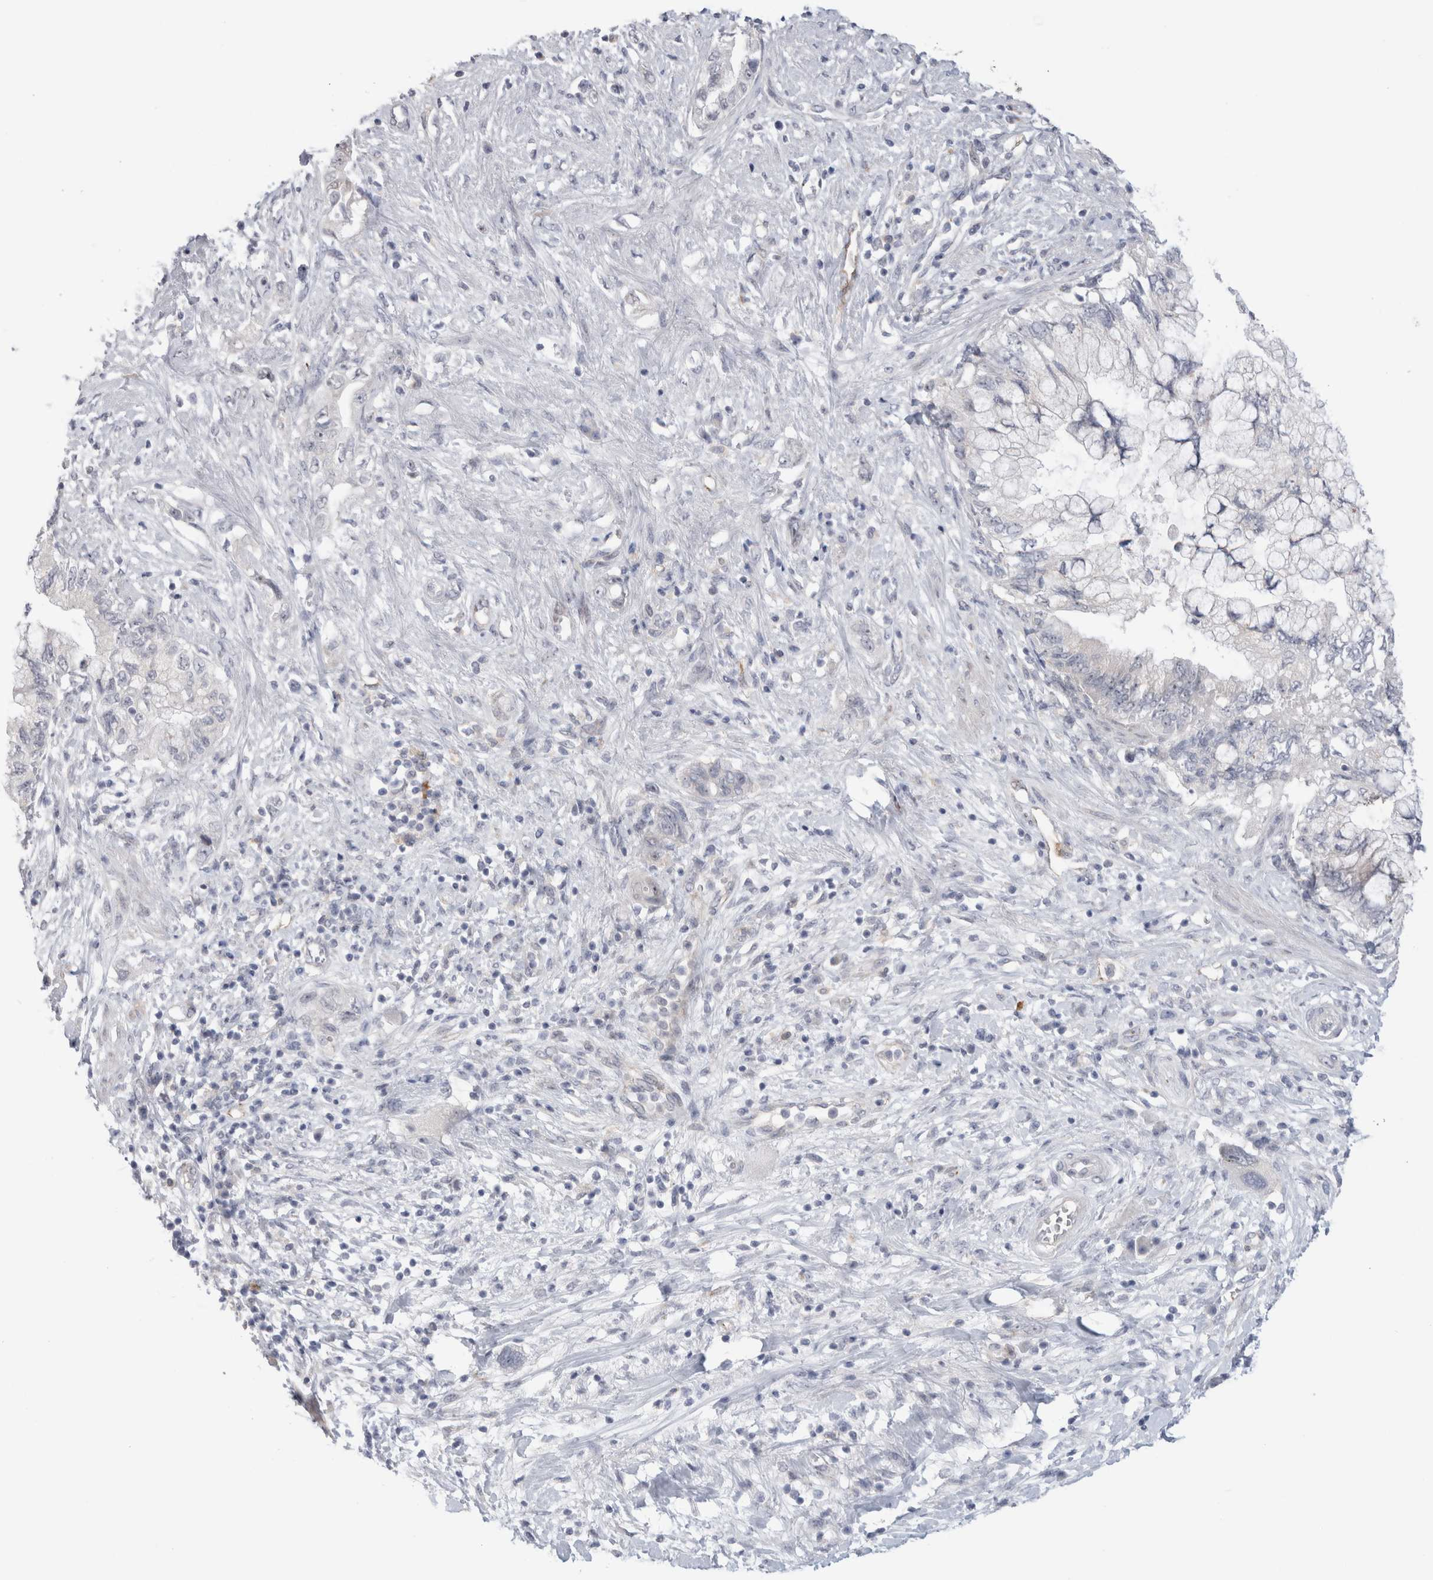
{"staining": {"intensity": "negative", "quantity": "none", "location": "none"}, "tissue": "pancreatic cancer", "cell_type": "Tumor cells", "image_type": "cancer", "snomed": [{"axis": "morphology", "description": "Adenocarcinoma, NOS"}, {"axis": "topography", "description": "Pancreas"}], "caption": "An immunohistochemistry (IHC) image of adenocarcinoma (pancreatic) is shown. There is no staining in tumor cells of adenocarcinoma (pancreatic).", "gene": "ANKMY1", "patient": {"sex": "female", "age": 73}}